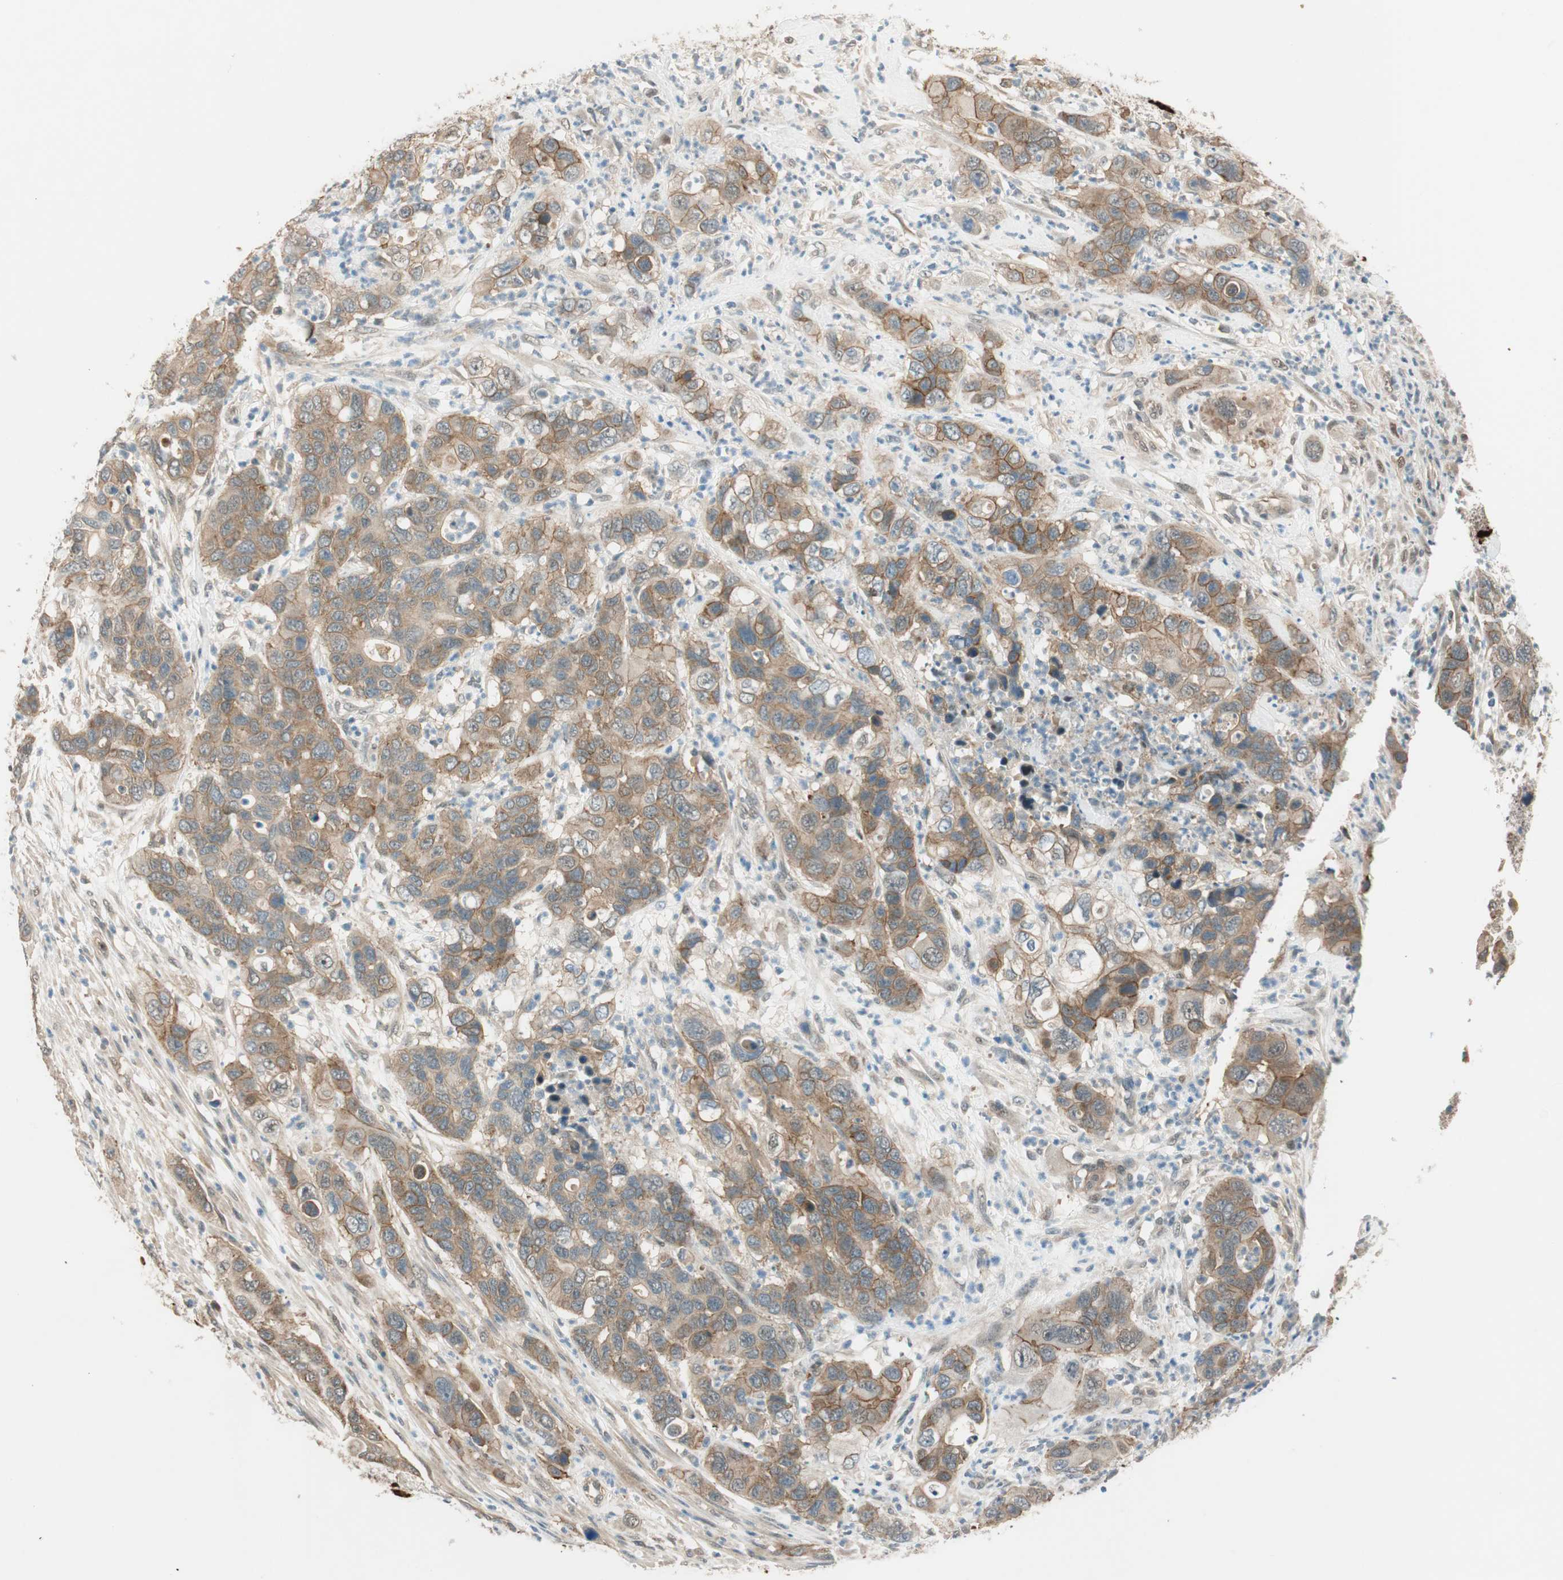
{"staining": {"intensity": "moderate", "quantity": ">75%", "location": "cytoplasmic/membranous"}, "tissue": "pancreatic cancer", "cell_type": "Tumor cells", "image_type": "cancer", "snomed": [{"axis": "morphology", "description": "Adenocarcinoma, NOS"}, {"axis": "topography", "description": "Pancreas"}], "caption": "Immunohistochemistry histopathology image of neoplastic tissue: human pancreatic adenocarcinoma stained using immunohistochemistry shows medium levels of moderate protein expression localized specifically in the cytoplasmic/membranous of tumor cells, appearing as a cytoplasmic/membranous brown color.", "gene": "PSMD8", "patient": {"sex": "female", "age": 71}}